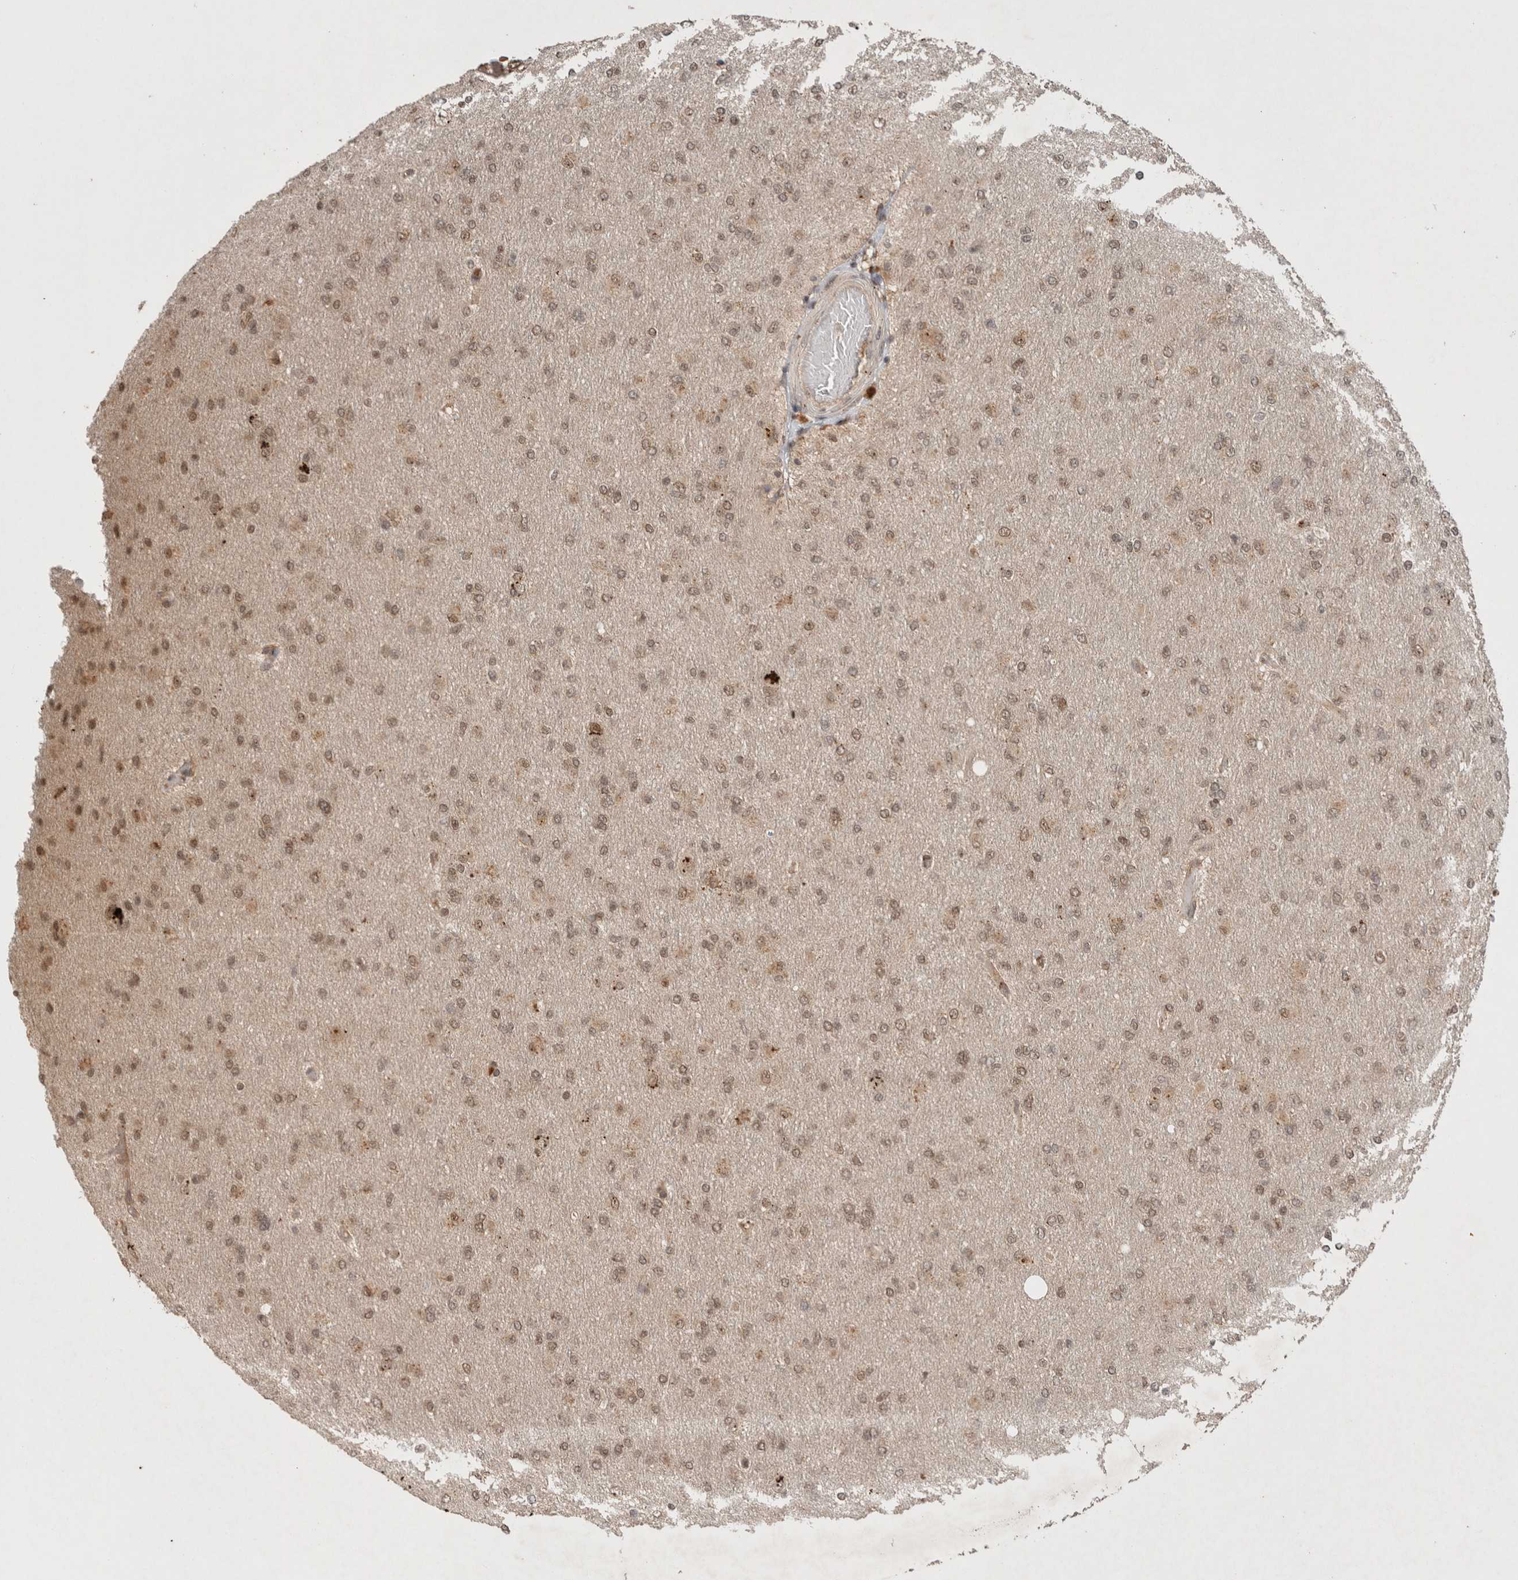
{"staining": {"intensity": "weak", "quantity": ">75%", "location": "nuclear"}, "tissue": "glioma", "cell_type": "Tumor cells", "image_type": "cancer", "snomed": [{"axis": "morphology", "description": "Glioma, malignant, High grade"}, {"axis": "topography", "description": "Cerebral cortex"}], "caption": "Human glioma stained with a brown dye shows weak nuclear positive staining in approximately >75% of tumor cells.", "gene": "MPHOSPH6", "patient": {"sex": "female", "age": 36}}